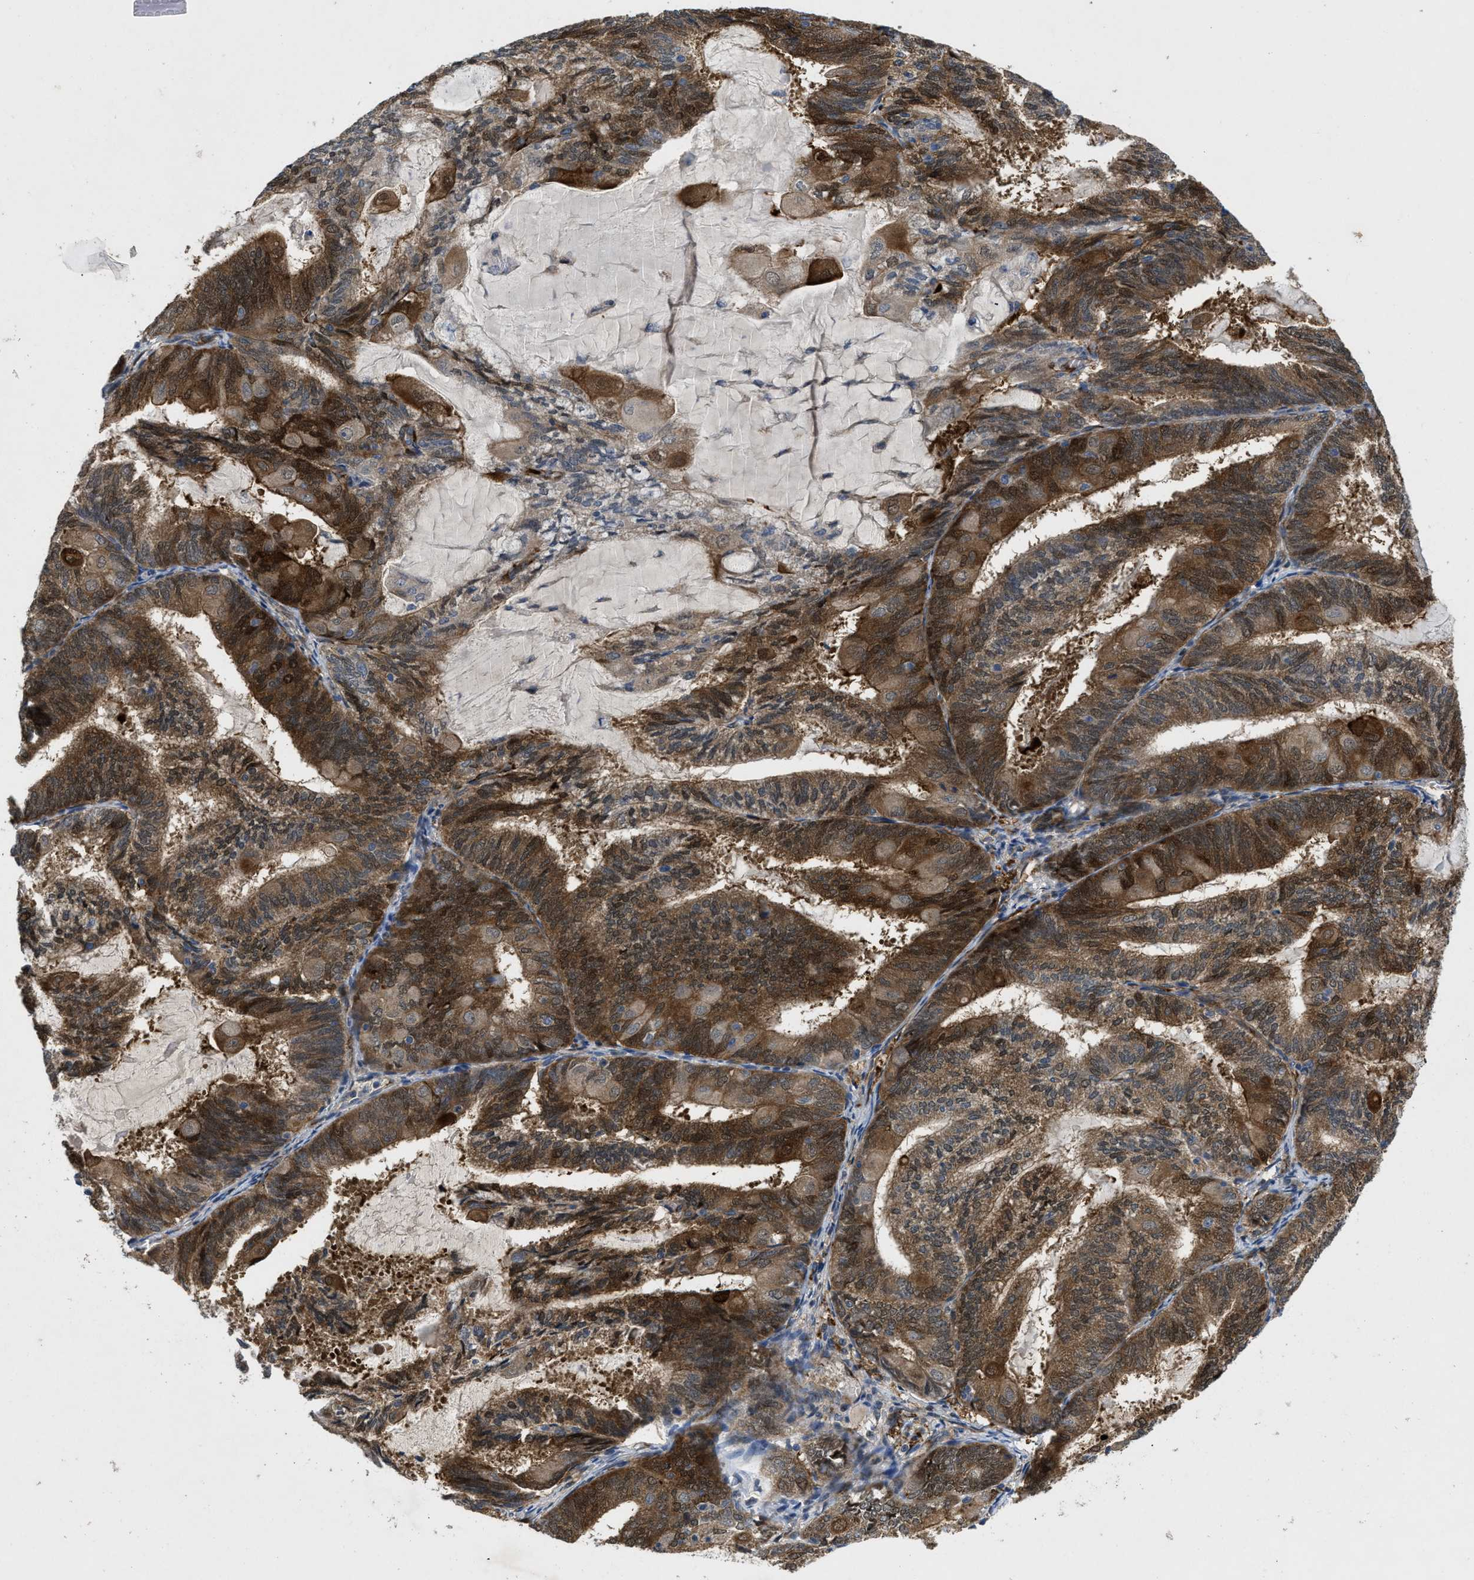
{"staining": {"intensity": "strong", "quantity": ">75%", "location": "cytoplasmic/membranous,nuclear"}, "tissue": "endometrial cancer", "cell_type": "Tumor cells", "image_type": "cancer", "snomed": [{"axis": "morphology", "description": "Adenocarcinoma, NOS"}, {"axis": "topography", "description": "Endometrium"}], "caption": "This image displays IHC staining of human endometrial cancer, with high strong cytoplasmic/membranous and nuclear staining in approximately >75% of tumor cells.", "gene": "HSPA12B", "patient": {"sex": "female", "age": 81}}